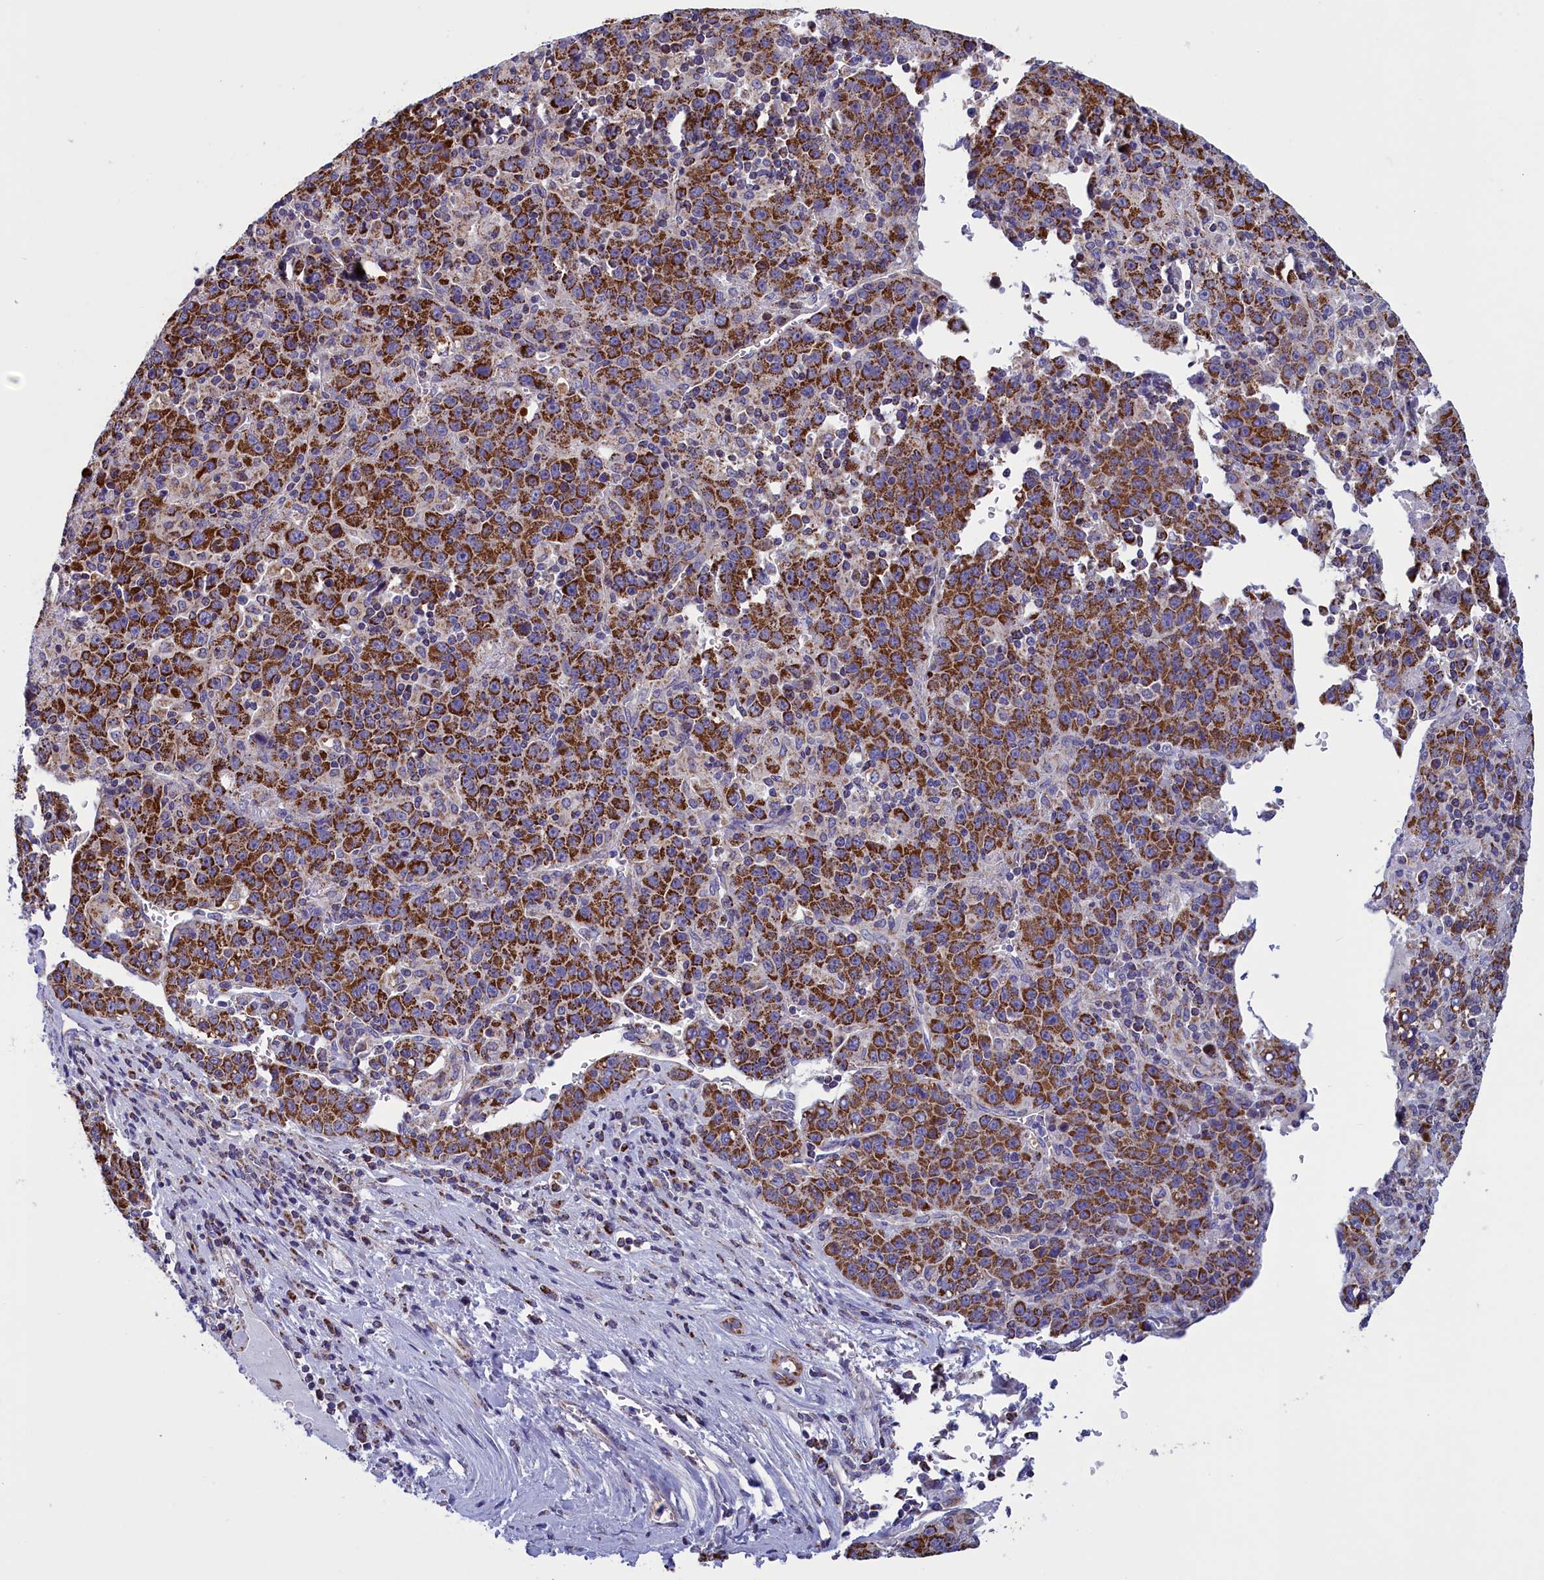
{"staining": {"intensity": "strong", "quantity": ">75%", "location": "cytoplasmic/membranous"}, "tissue": "liver cancer", "cell_type": "Tumor cells", "image_type": "cancer", "snomed": [{"axis": "morphology", "description": "Carcinoma, Hepatocellular, NOS"}, {"axis": "topography", "description": "Liver"}], "caption": "Liver cancer (hepatocellular carcinoma) stained for a protein shows strong cytoplasmic/membranous positivity in tumor cells.", "gene": "IFT122", "patient": {"sex": "female", "age": 53}}